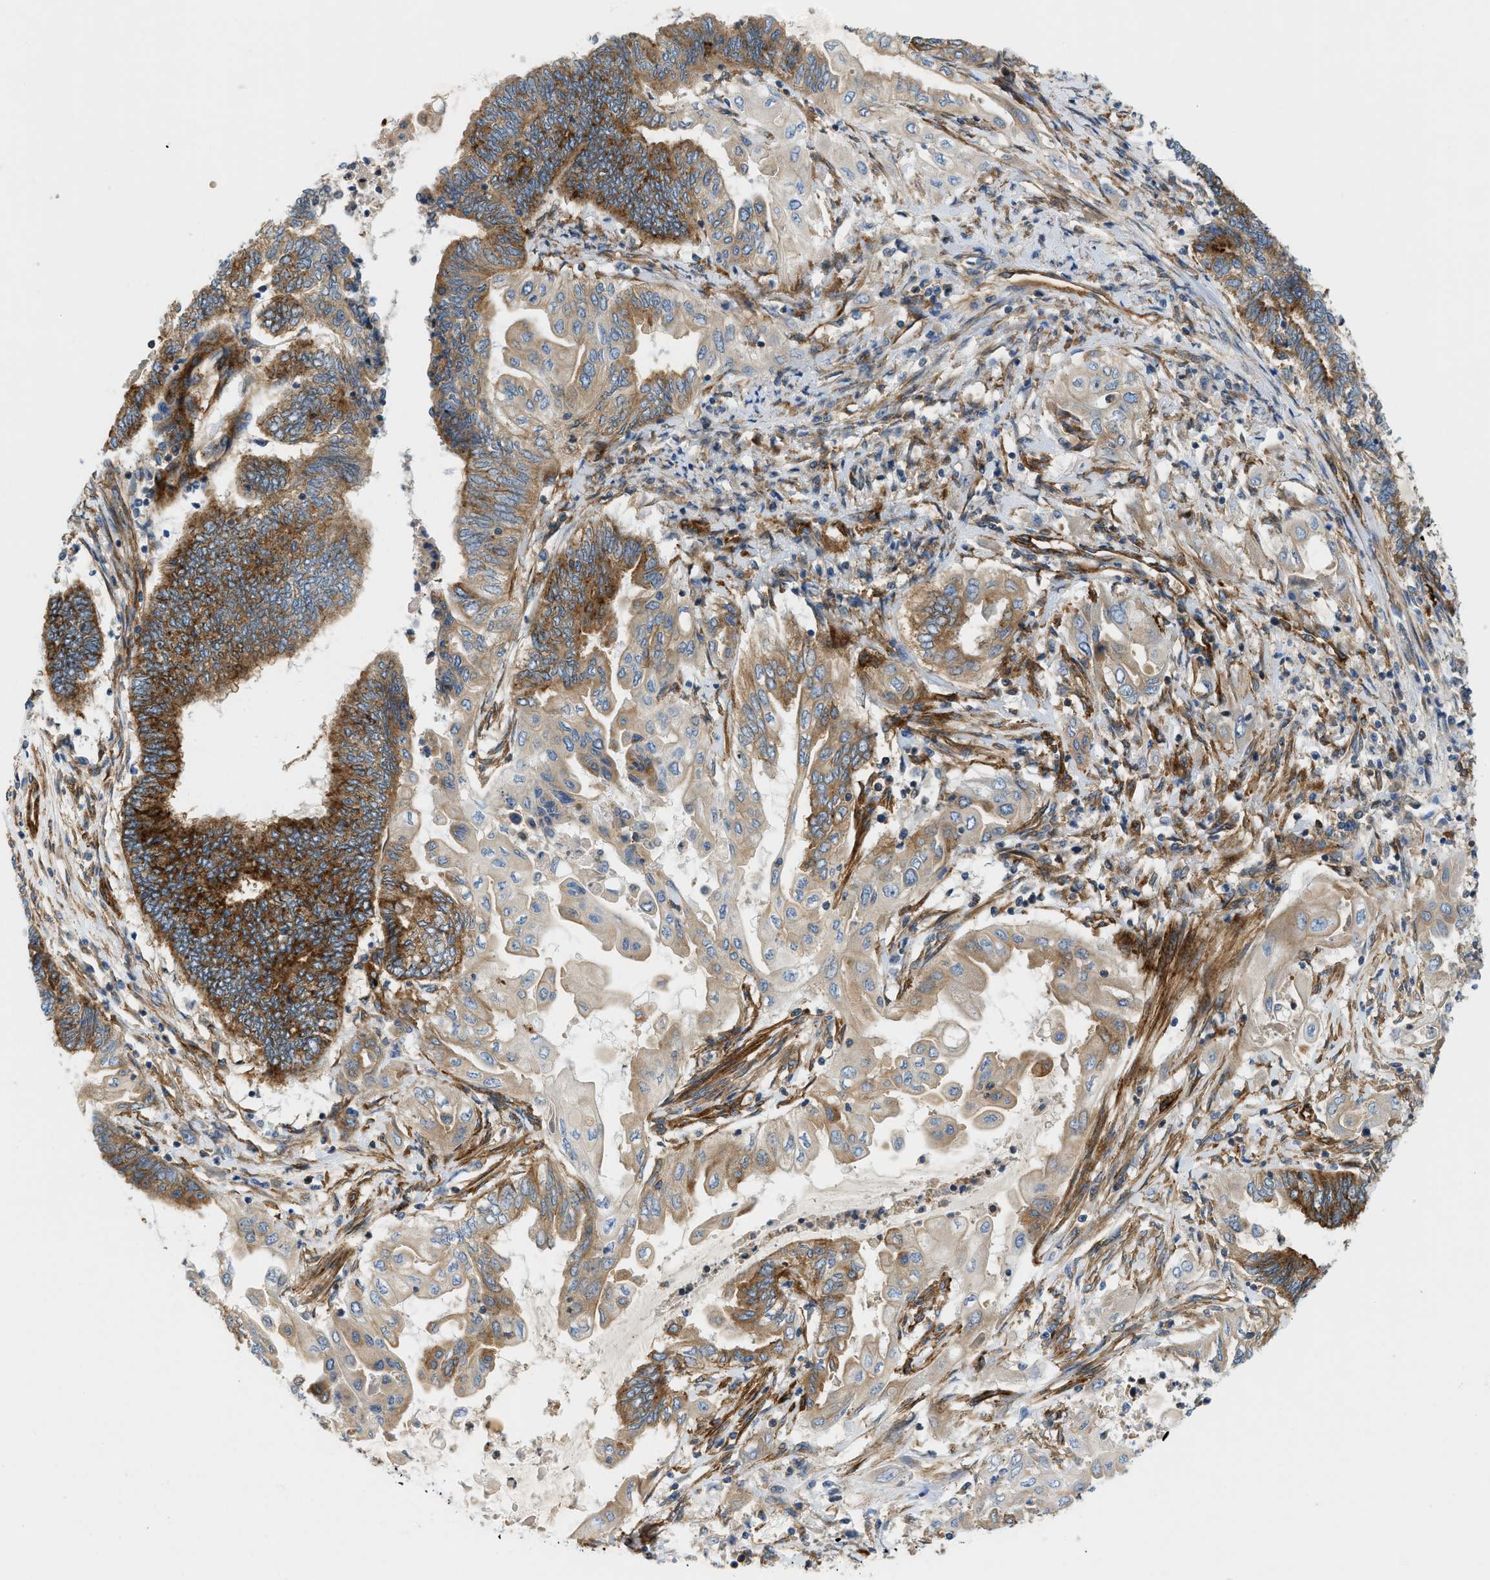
{"staining": {"intensity": "strong", "quantity": ">75%", "location": "cytoplasmic/membranous"}, "tissue": "endometrial cancer", "cell_type": "Tumor cells", "image_type": "cancer", "snomed": [{"axis": "morphology", "description": "Adenocarcinoma, NOS"}, {"axis": "topography", "description": "Uterus"}, {"axis": "topography", "description": "Endometrium"}], "caption": "A photomicrograph of human endometrial cancer stained for a protein reveals strong cytoplasmic/membranous brown staining in tumor cells. The staining is performed using DAB brown chromogen to label protein expression. The nuclei are counter-stained blue using hematoxylin.", "gene": "HIP1", "patient": {"sex": "female", "age": 70}}